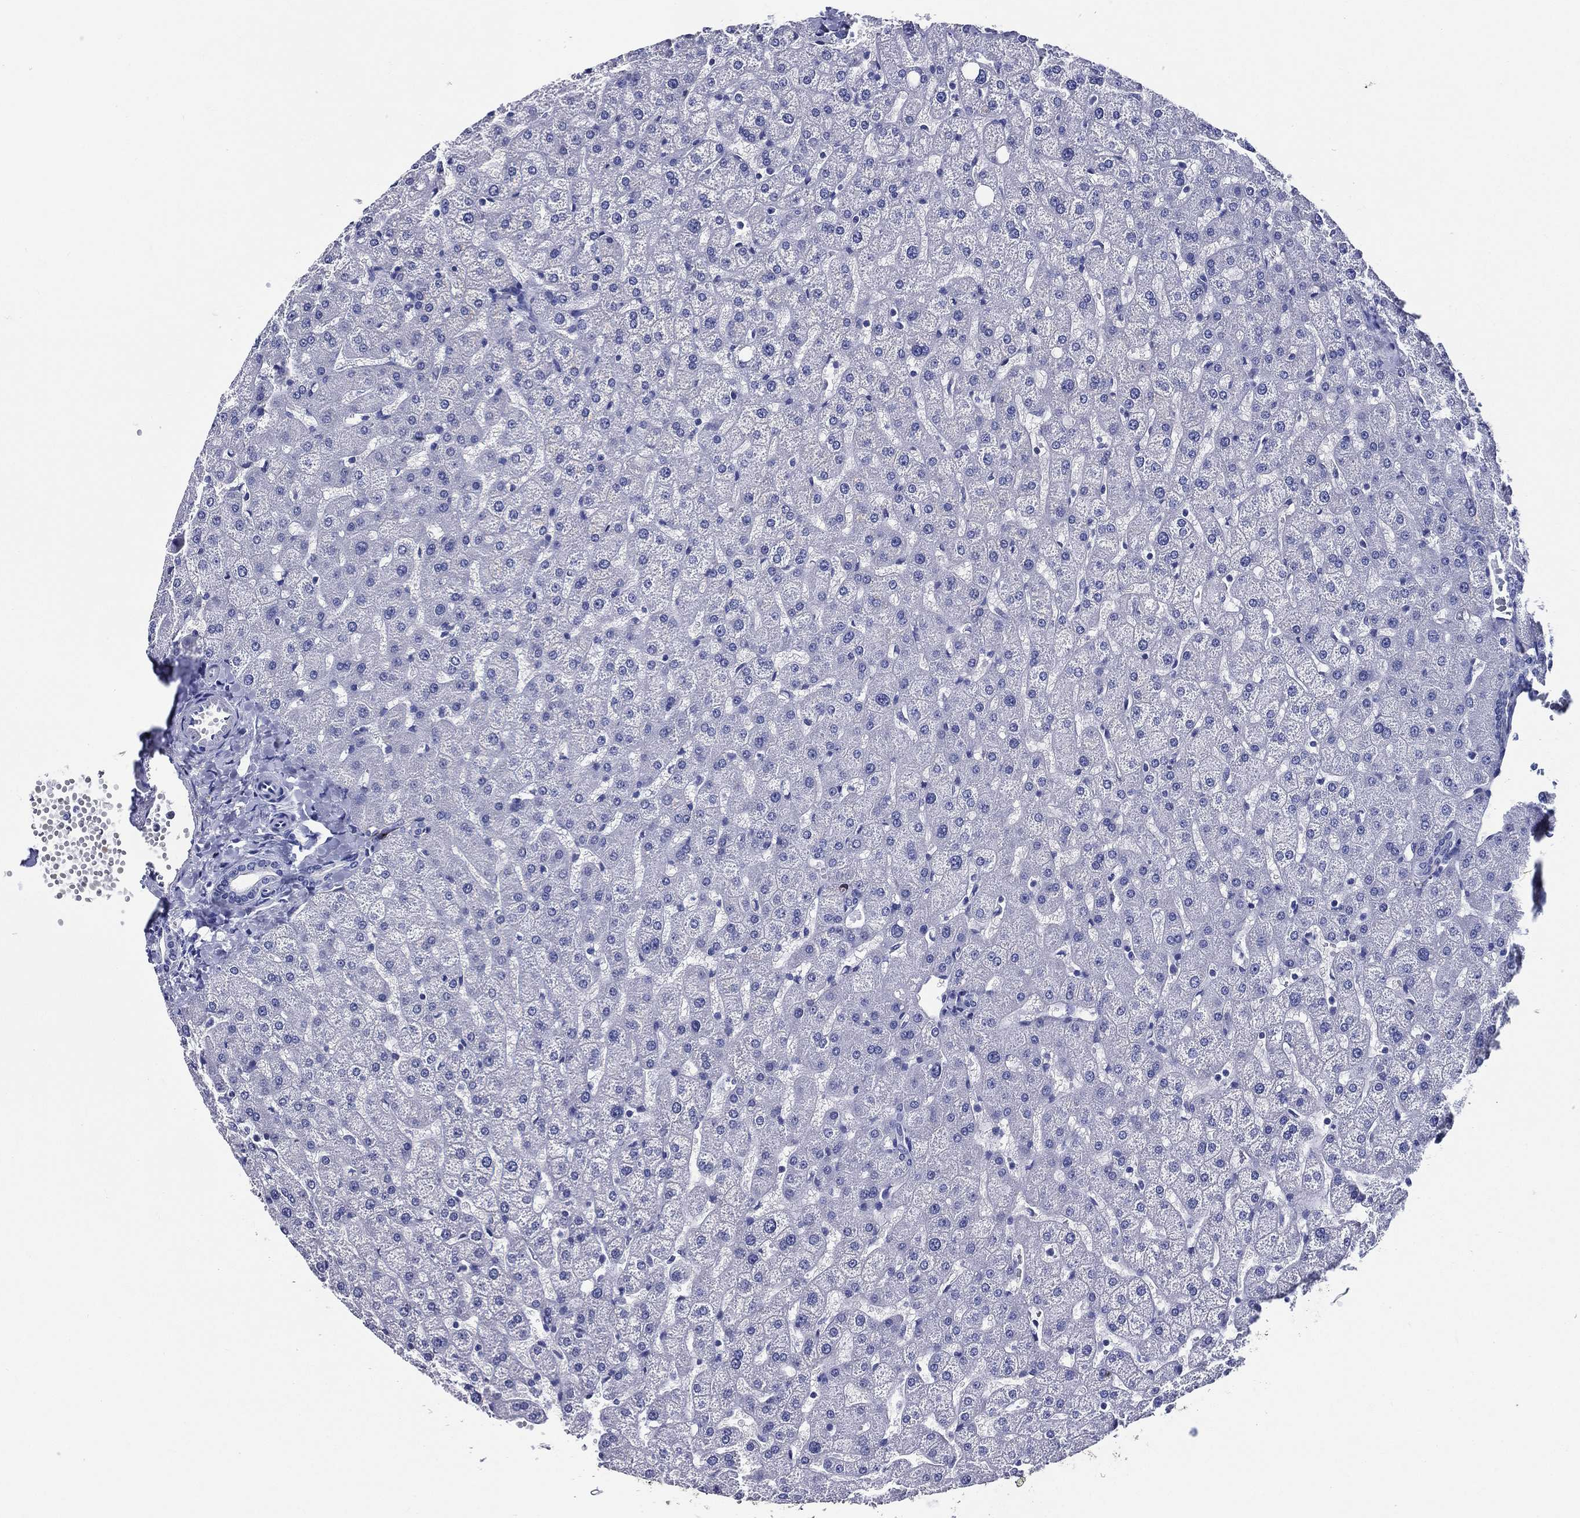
{"staining": {"intensity": "negative", "quantity": "none", "location": "none"}, "tissue": "liver", "cell_type": "Cholangiocytes", "image_type": "normal", "snomed": [{"axis": "morphology", "description": "Normal tissue, NOS"}, {"axis": "topography", "description": "Liver"}], "caption": "High power microscopy photomicrograph of an immunohistochemistry (IHC) image of unremarkable liver, revealing no significant staining in cholangiocytes.", "gene": "ACE2", "patient": {"sex": "female", "age": 50}}